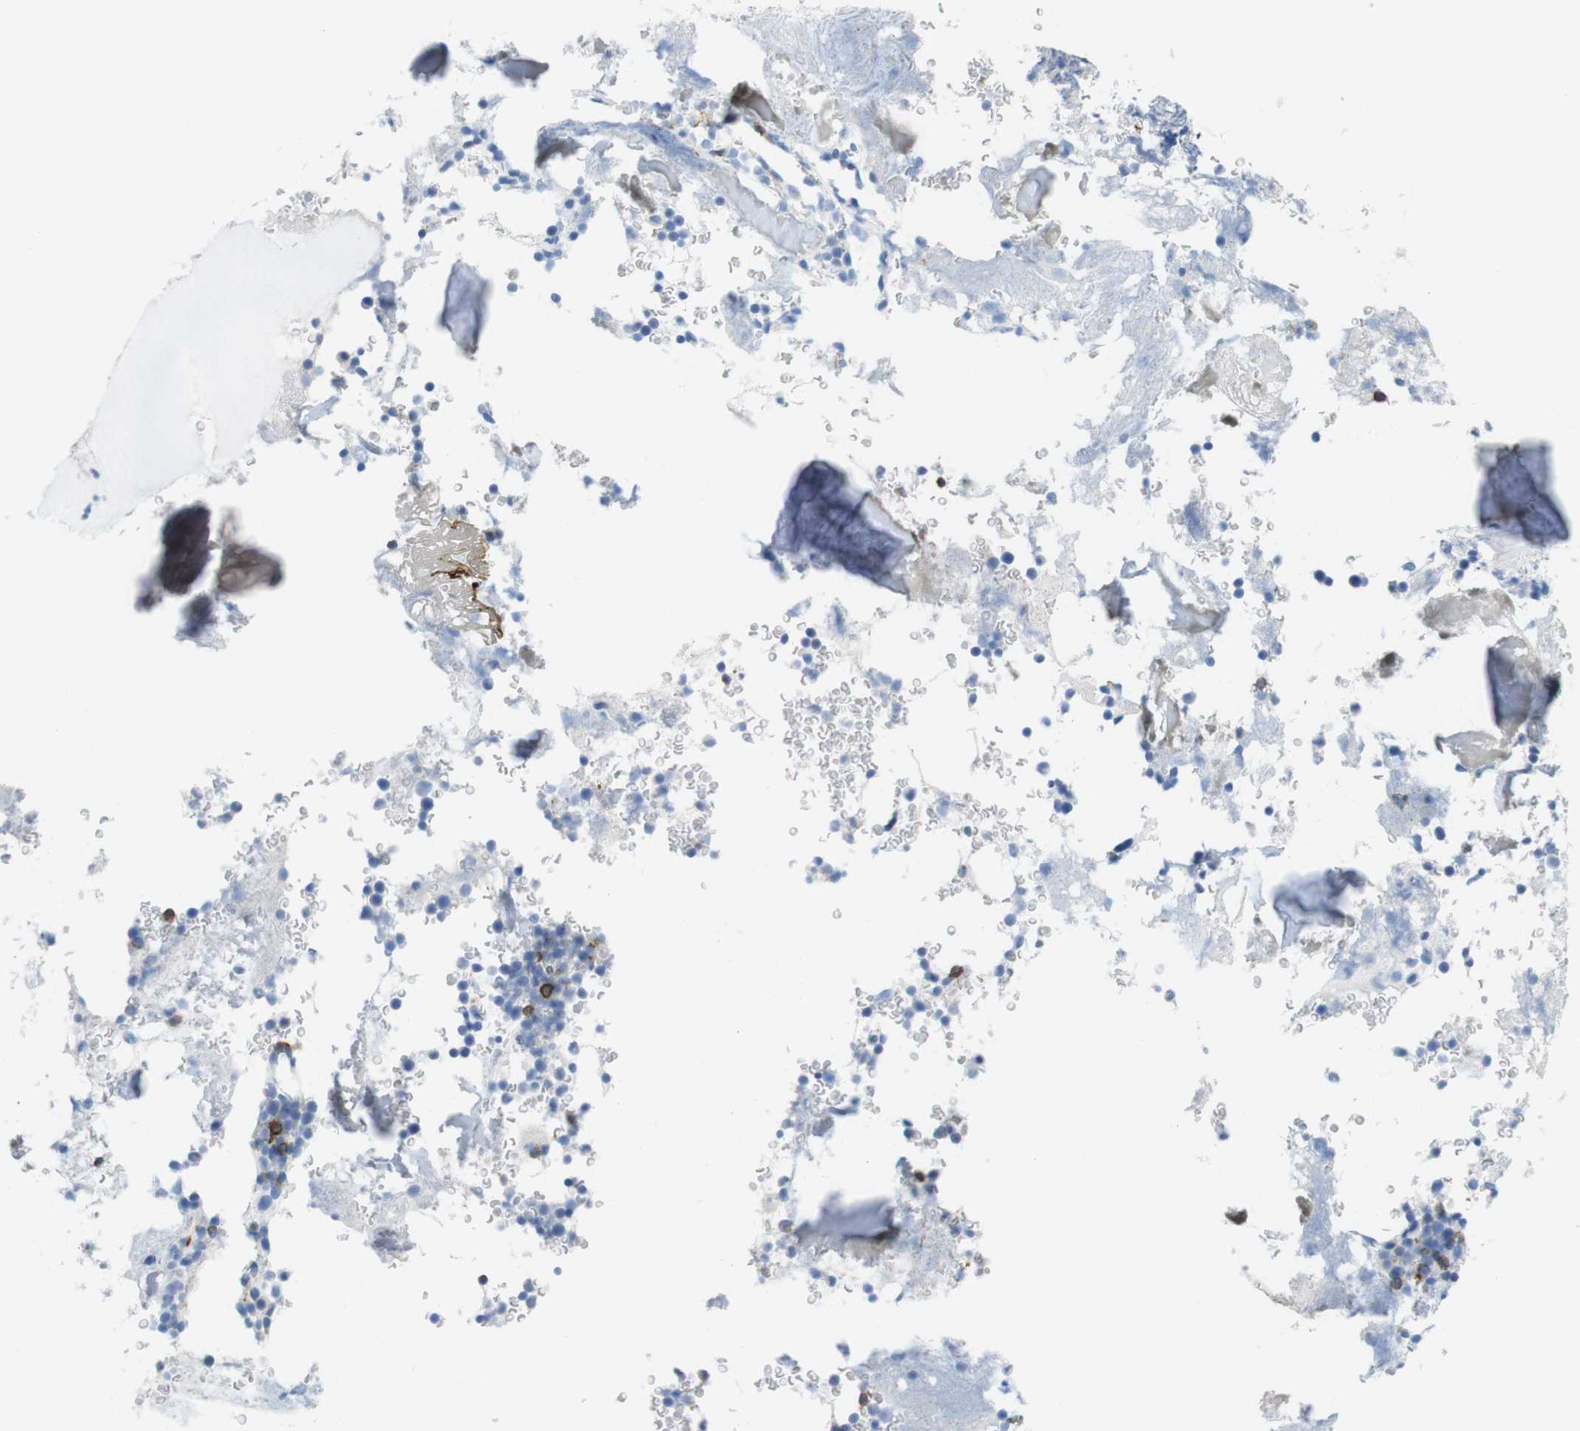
{"staining": {"intensity": "strong", "quantity": "<25%", "location": "cytoplasmic/membranous"}, "tissue": "bone marrow", "cell_type": "Hematopoietic cells", "image_type": "normal", "snomed": [{"axis": "morphology", "description": "Normal tissue, NOS"}, {"axis": "topography", "description": "Bone marrow"}], "caption": "The image demonstrates immunohistochemical staining of normal bone marrow. There is strong cytoplasmic/membranous positivity is seen in approximately <25% of hematopoietic cells. The protein is shown in brown color, while the nuclei are stained blue.", "gene": "CD5", "patient": {"sex": "male"}}